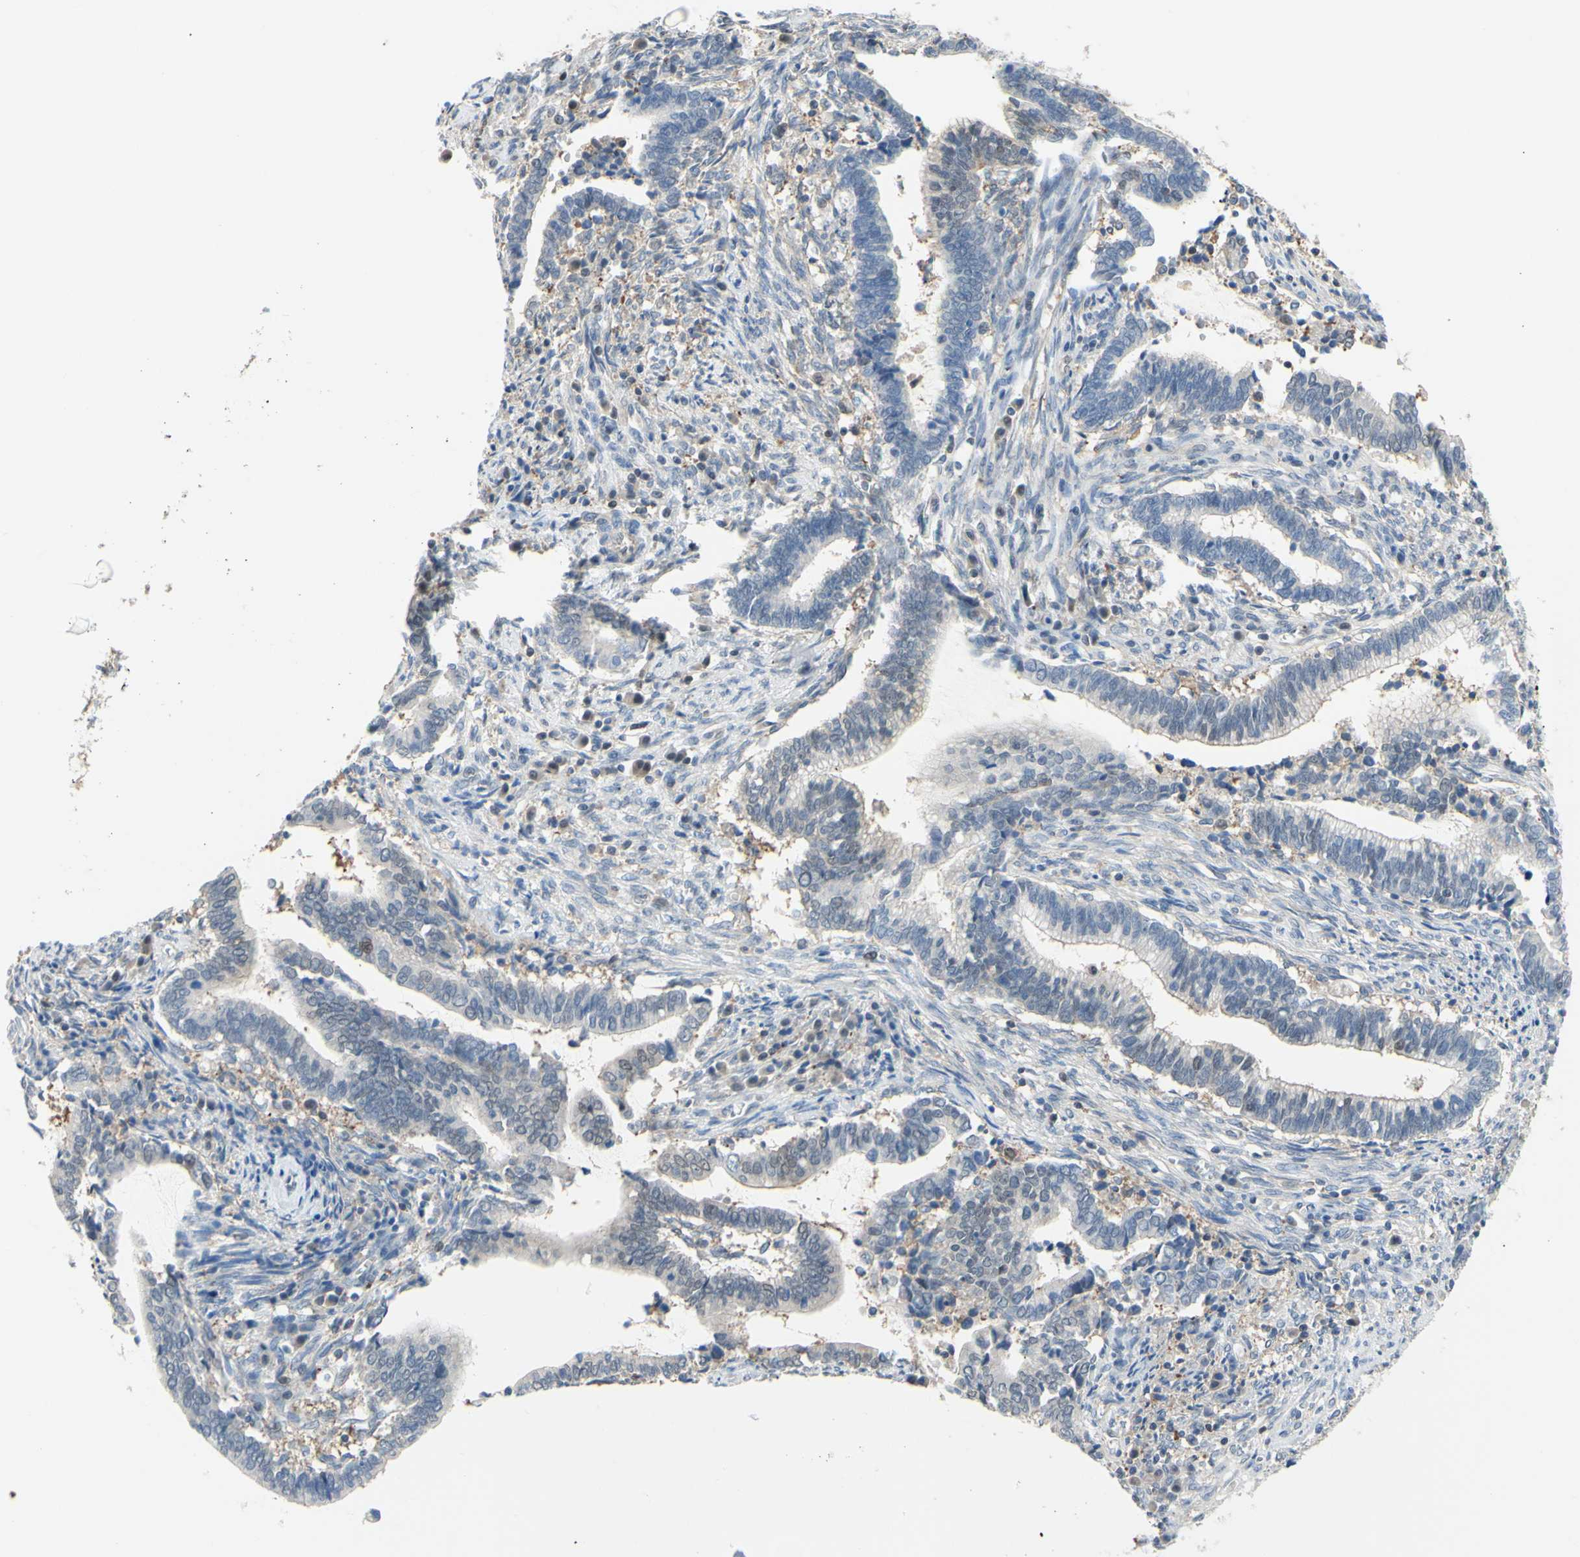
{"staining": {"intensity": "weak", "quantity": "<25%", "location": "cytoplasmic/membranous,nuclear"}, "tissue": "cervical cancer", "cell_type": "Tumor cells", "image_type": "cancer", "snomed": [{"axis": "morphology", "description": "Adenocarcinoma, NOS"}, {"axis": "topography", "description": "Cervix"}], "caption": "This is an immunohistochemistry (IHC) micrograph of human cervical cancer. There is no staining in tumor cells.", "gene": "UPK3B", "patient": {"sex": "female", "age": 44}}